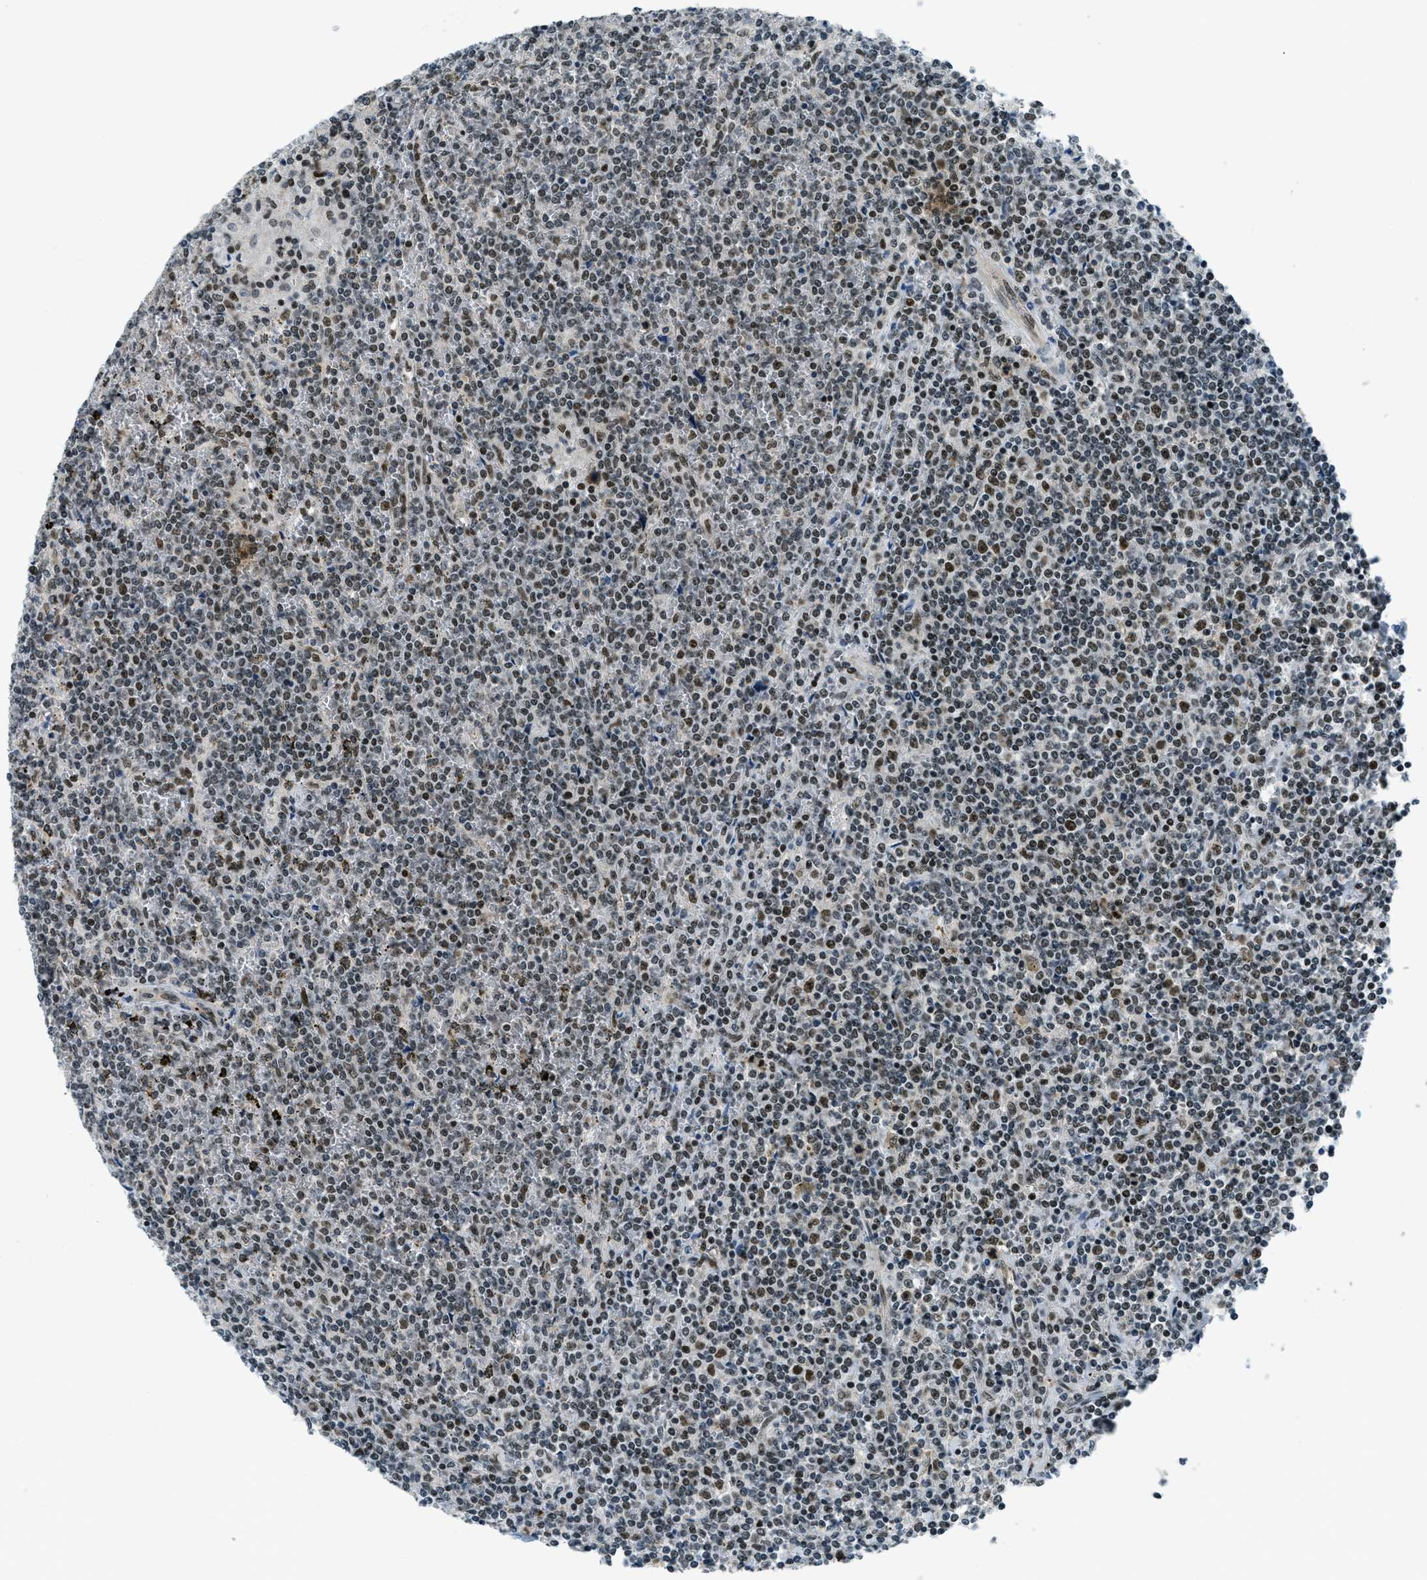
{"staining": {"intensity": "weak", "quantity": "25%-75%", "location": "nuclear"}, "tissue": "lymphoma", "cell_type": "Tumor cells", "image_type": "cancer", "snomed": [{"axis": "morphology", "description": "Malignant lymphoma, non-Hodgkin's type, Low grade"}, {"axis": "topography", "description": "Spleen"}], "caption": "Human lymphoma stained with a protein marker exhibits weak staining in tumor cells.", "gene": "KLF6", "patient": {"sex": "female", "age": 19}}